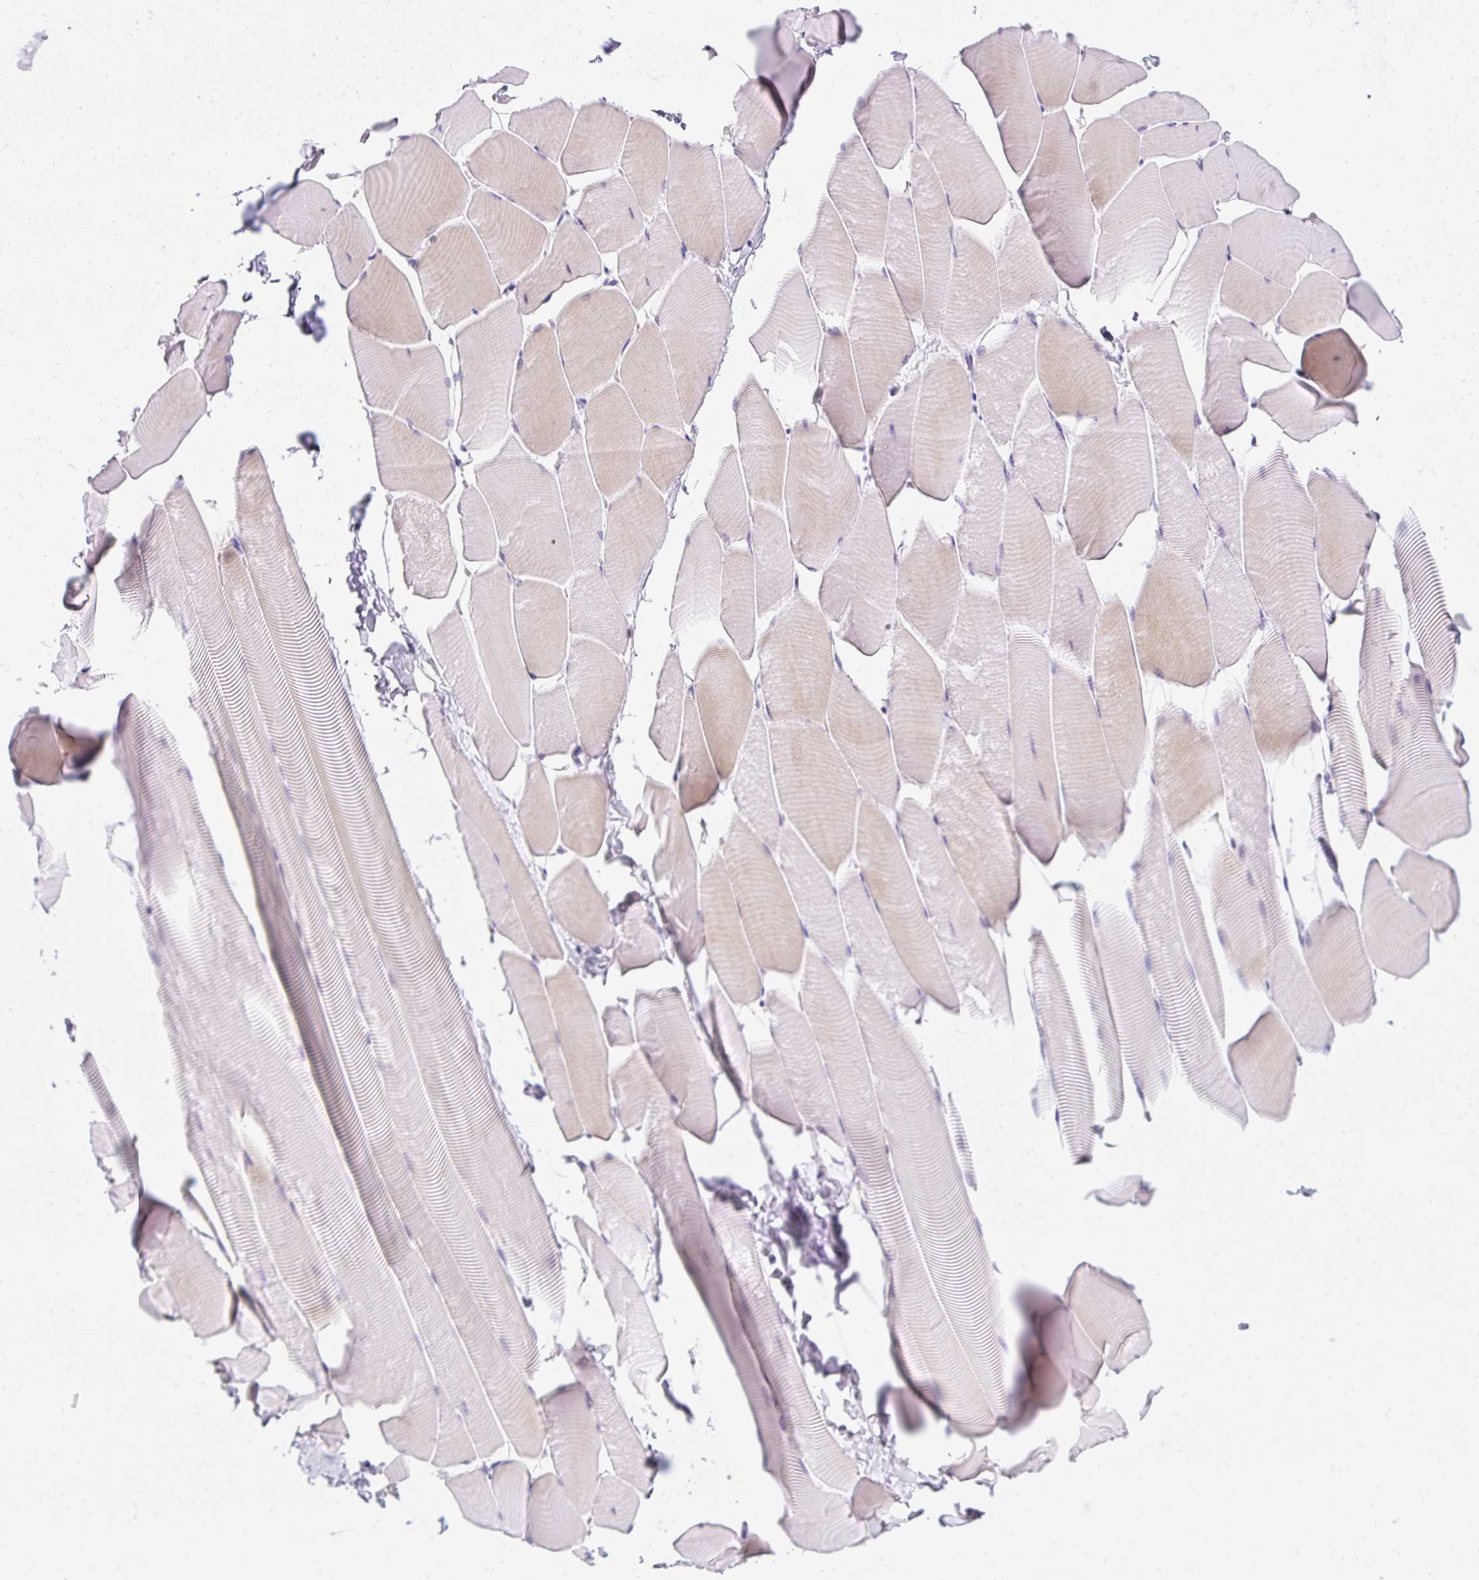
{"staining": {"intensity": "weak", "quantity": "<25%", "location": "cytoplasmic/membranous"}, "tissue": "skeletal muscle", "cell_type": "Myocytes", "image_type": "normal", "snomed": [{"axis": "morphology", "description": "Normal tissue, NOS"}, {"axis": "topography", "description": "Skeletal muscle"}], "caption": "IHC of unremarkable human skeletal muscle exhibits no positivity in myocytes. (Stains: DAB (3,3'-diaminobenzidine) IHC with hematoxylin counter stain, Microscopy: brightfield microscopy at high magnification).", "gene": "DTX4", "patient": {"sex": "male", "age": 25}}